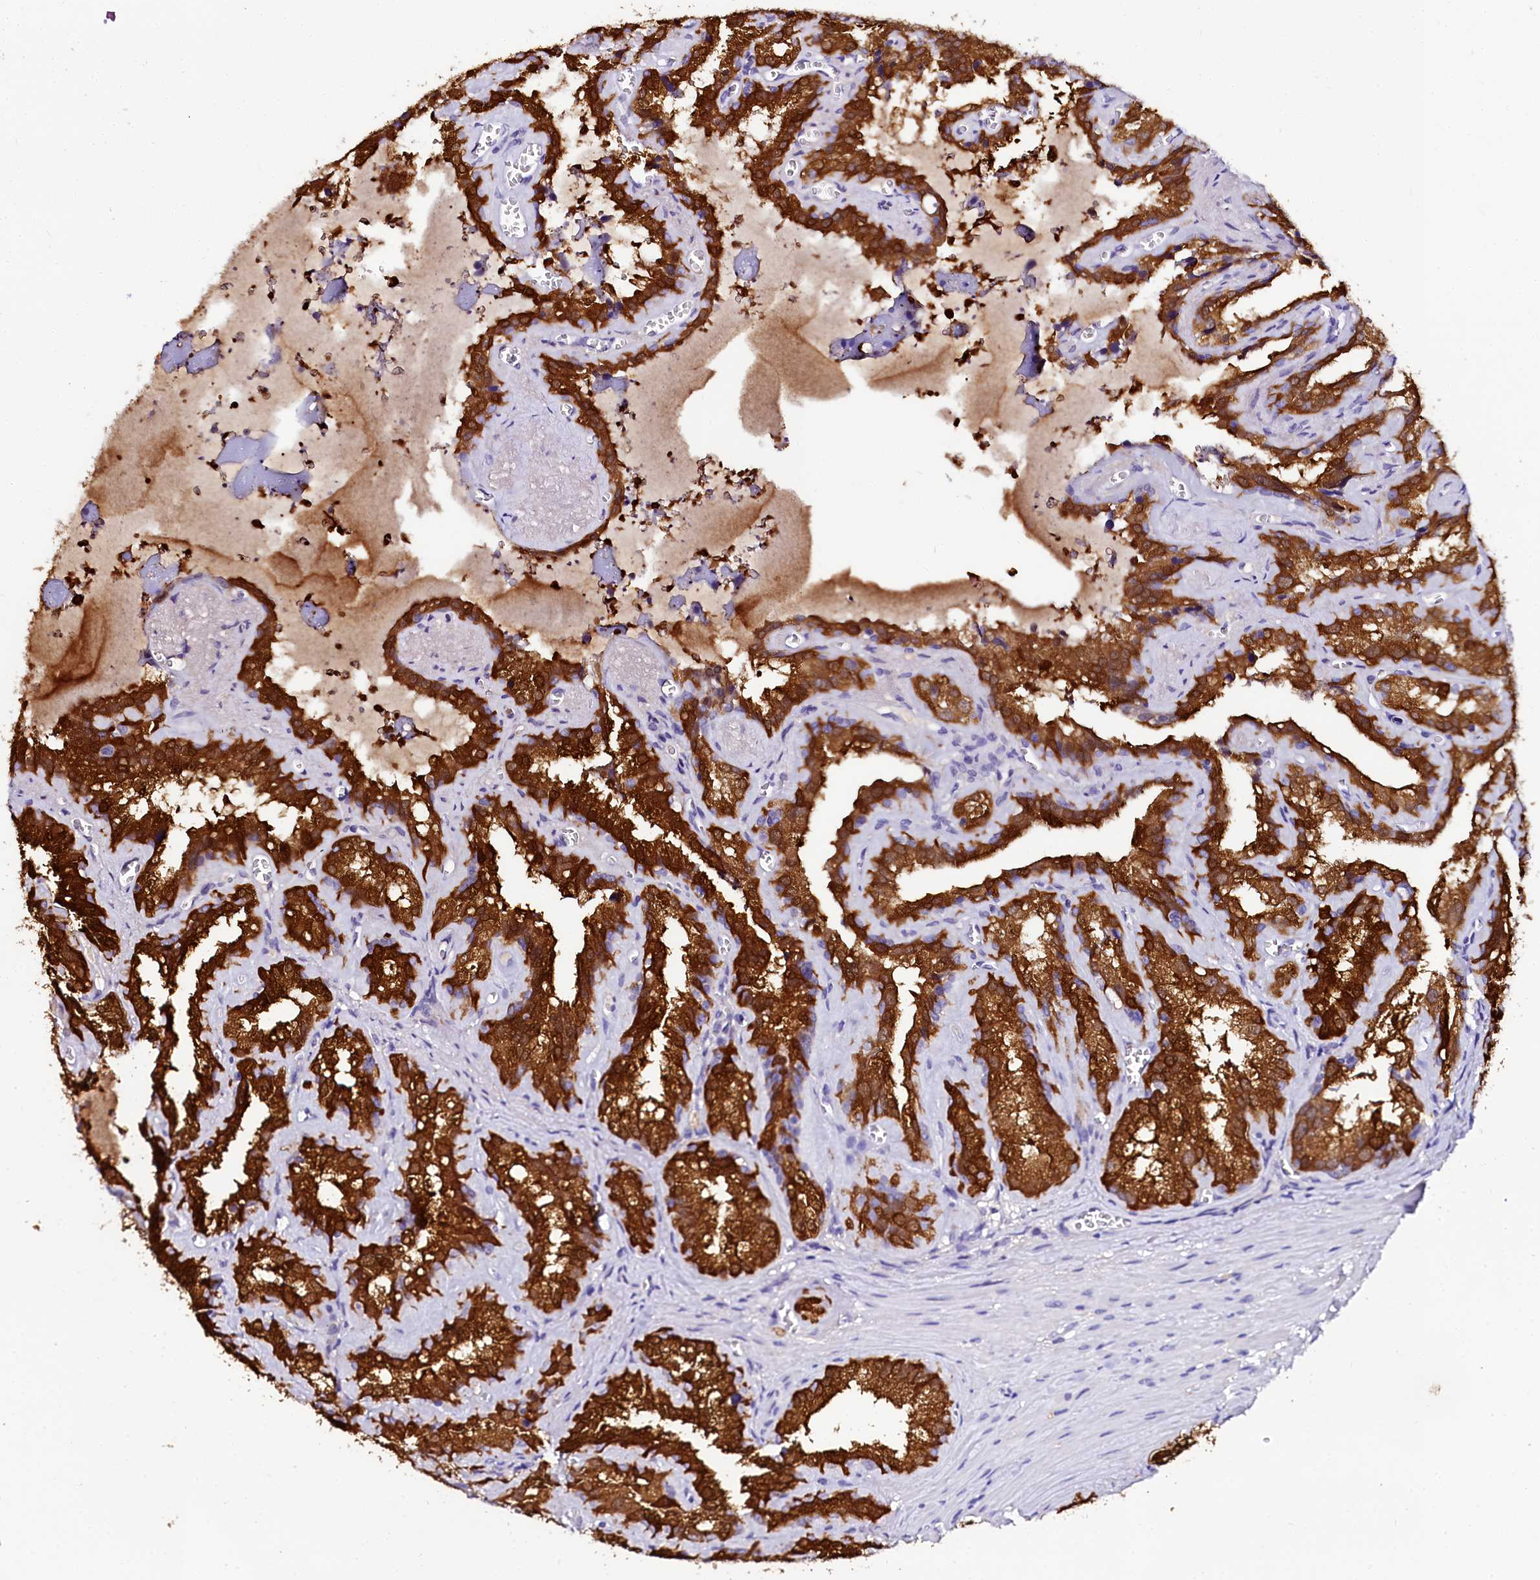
{"staining": {"intensity": "strong", "quantity": ">75%", "location": "cytoplasmic/membranous"}, "tissue": "seminal vesicle", "cell_type": "Glandular cells", "image_type": "normal", "snomed": [{"axis": "morphology", "description": "Normal tissue, NOS"}, {"axis": "topography", "description": "Prostate"}, {"axis": "topography", "description": "Seminal veicle"}], "caption": "DAB (3,3'-diaminobenzidine) immunohistochemical staining of normal seminal vesicle displays strong cytoplasmic/membranous protein positivity in about >75% of glandular cells.", "gene": "SORD", "patient": {"sex": "male", "age": 59}}